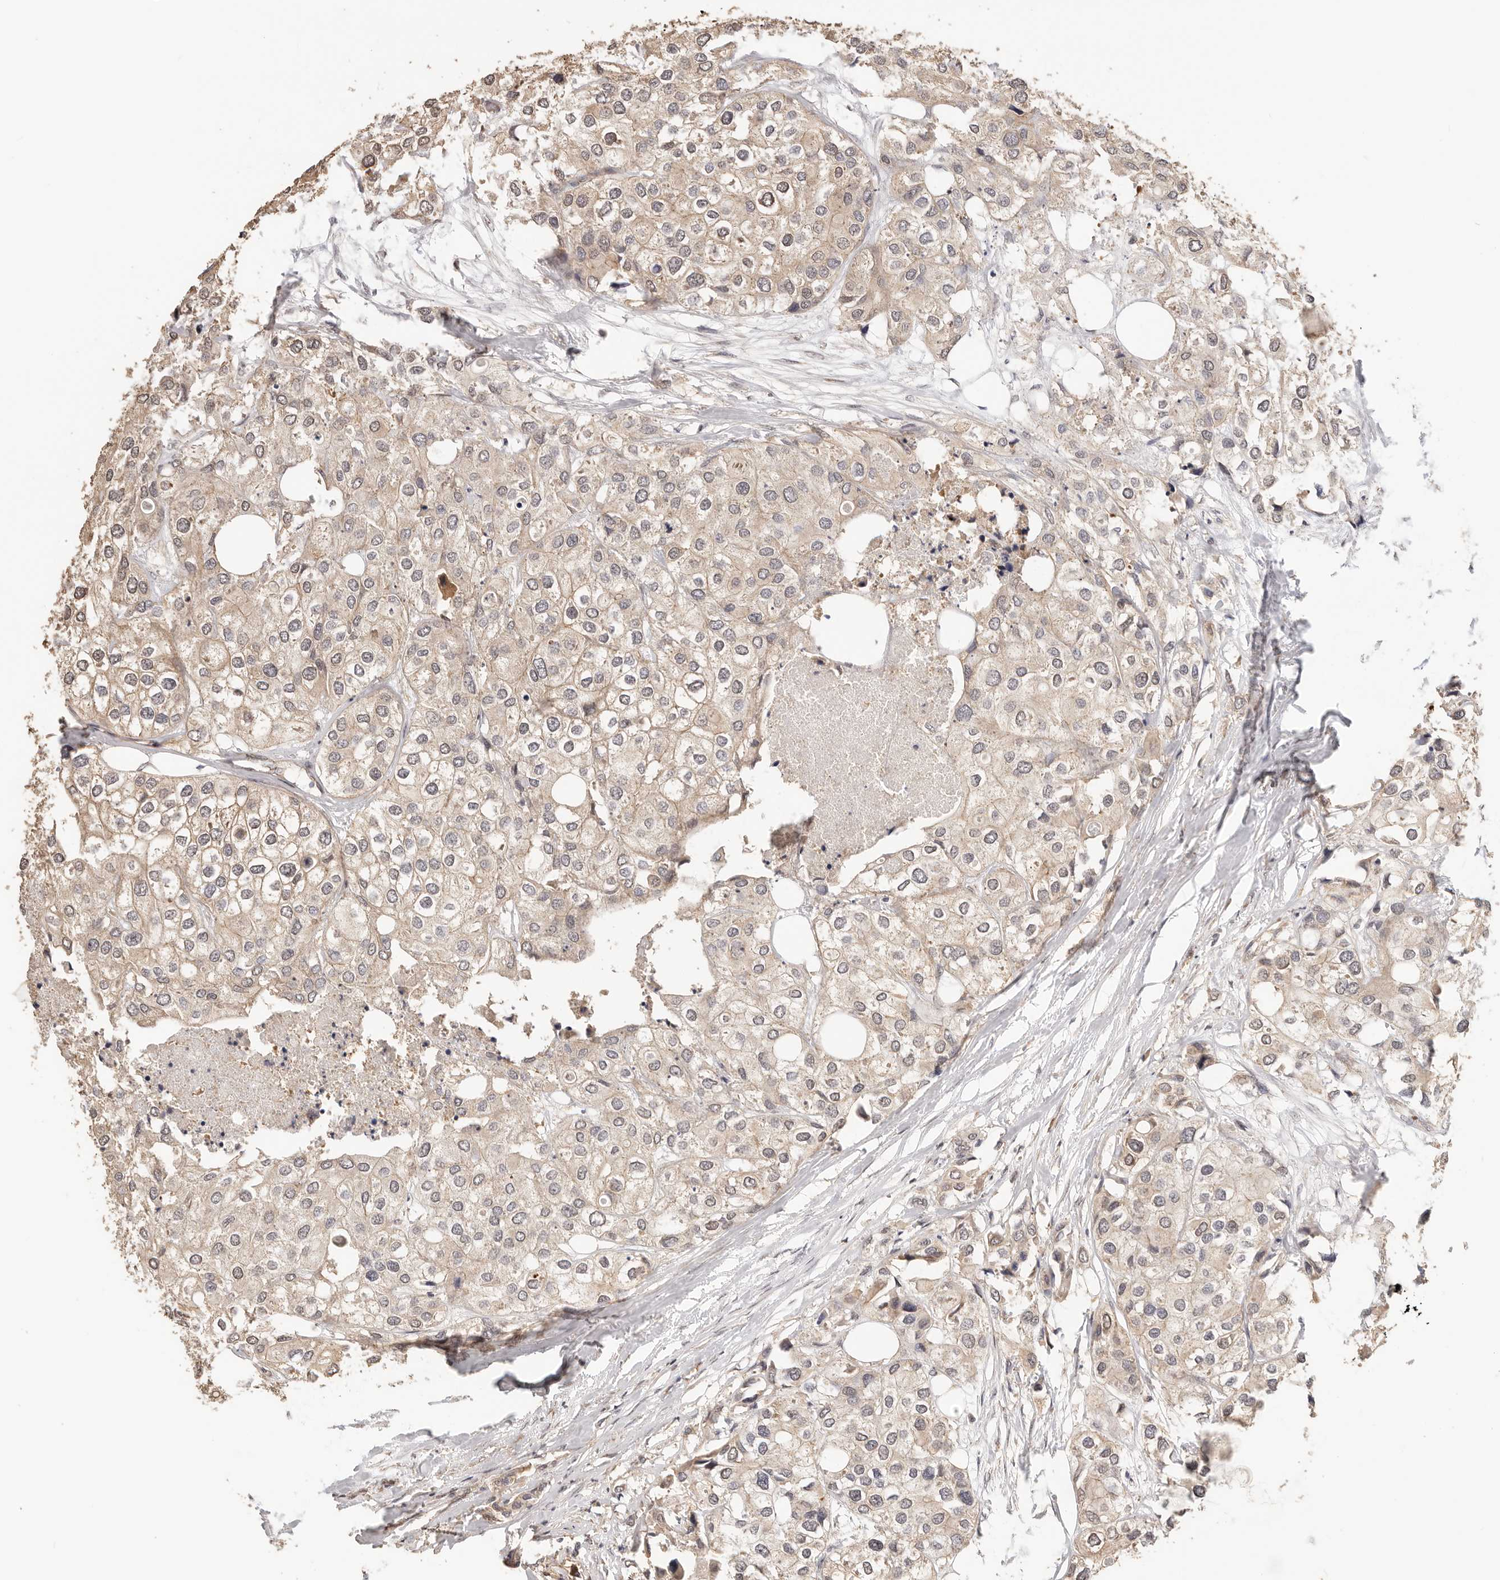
{"staining": {"intensity": "moderate", "quantity": "25%-75%", "location": "cytoplasmic/membranous"}, "tissue": "urothelial cancer", "cell_type": "Tumor cells", "image_type": "cancer", "snomed": [{"axis": "morphology", "description": "Urothelial carcinoma, High grade"}, {"axis": "topography", "description": "Urinary bladder"}], "caption": "Immunohistochemistry (DAB) staining of high-grade urothelial carcinoma shows moderate cytoplasmic/membranous protein expression in approximately 25%-75% of tumor cells. The staining was performed using DAB to visualize the protein expression in brown, while the nuclei were stained in blue with hematoxylin (Magnification: 20x).", "gene": "AFDN", "patient": {"sex": "male", "age": 64}}